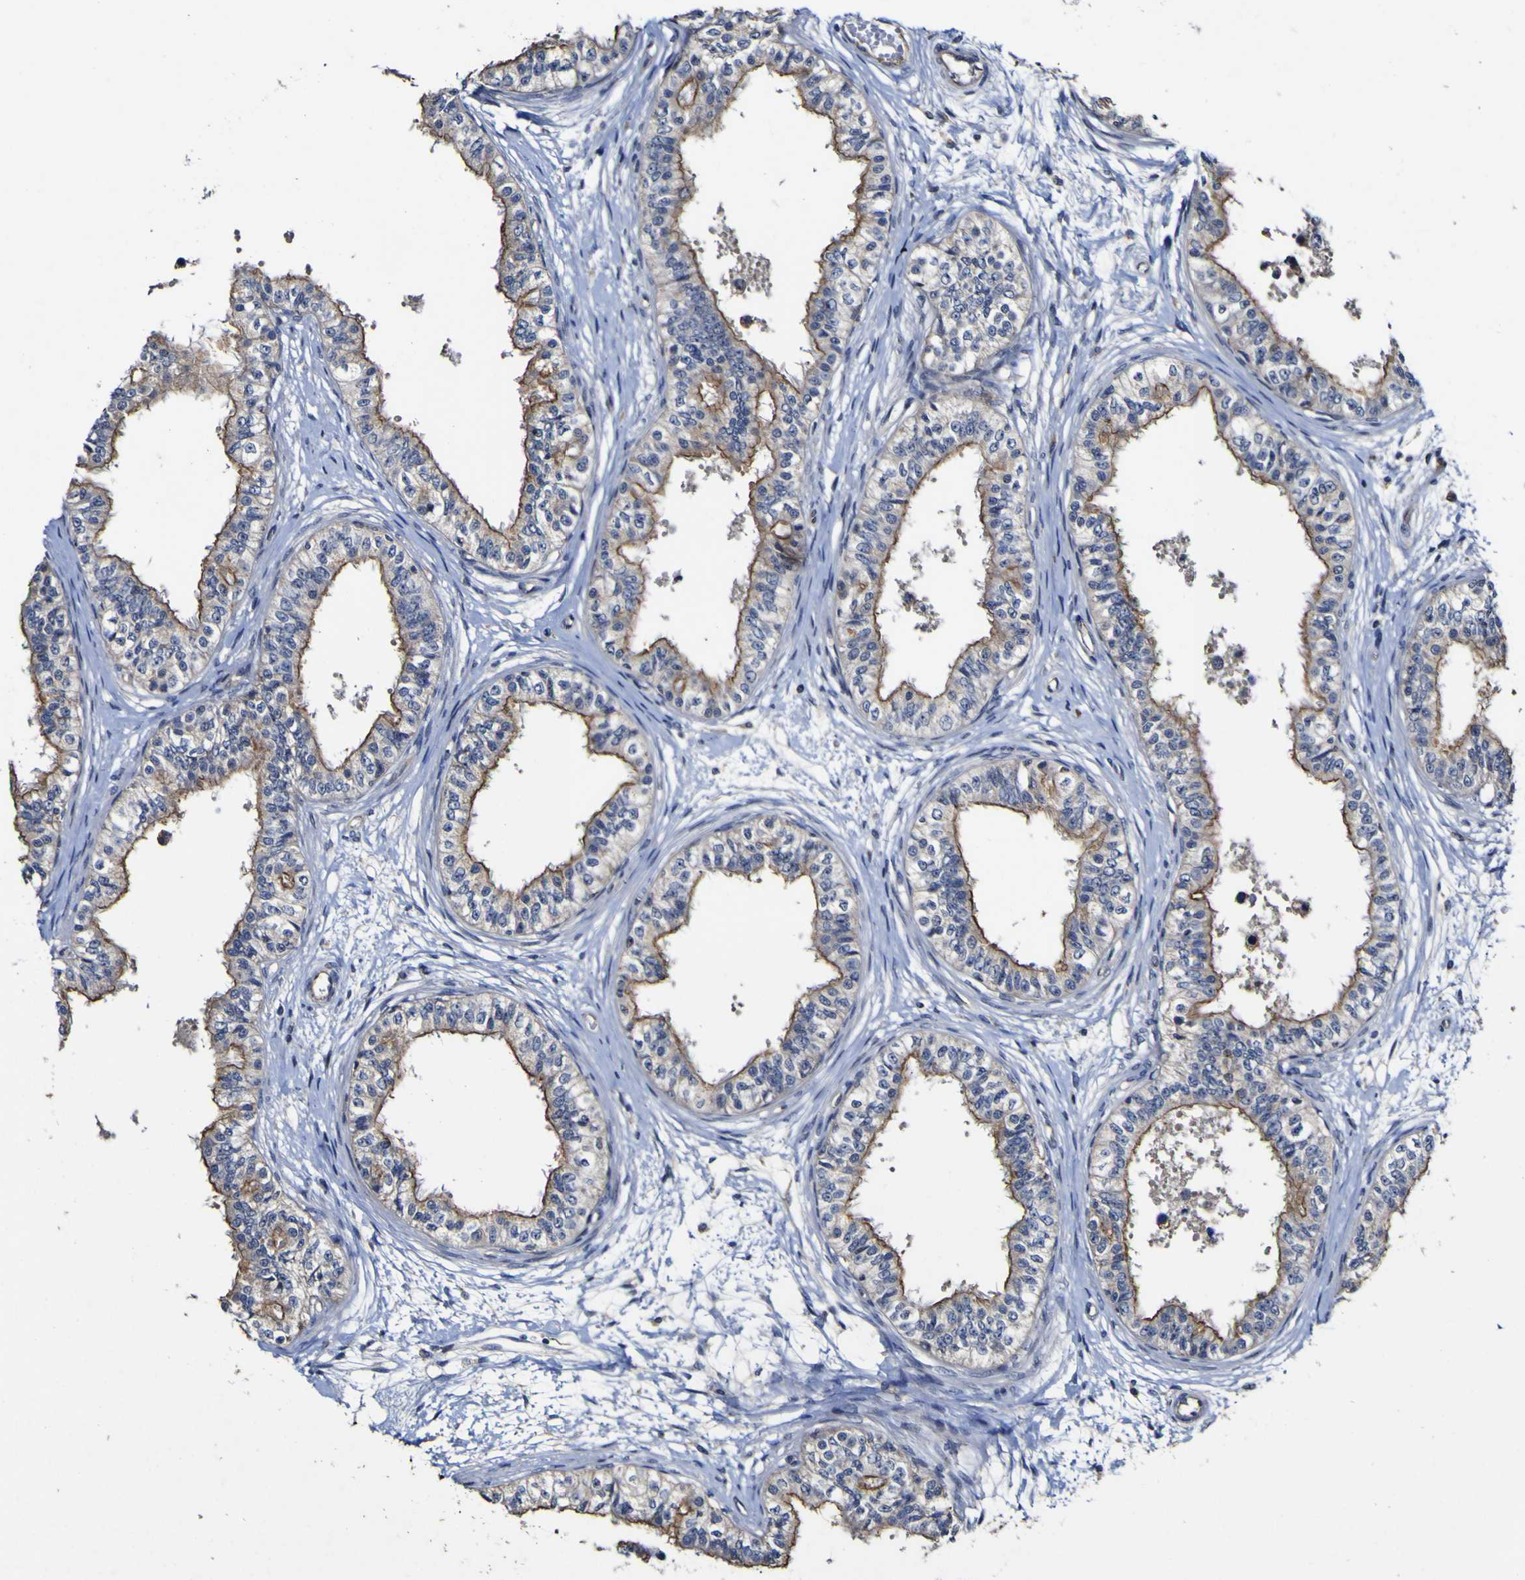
{"staining": {"intensity": "moderate", "quantity": ">75%", "location": "cytoplasmic/membranous"}, "tissue": "epididymis", "cell_type": "Glandular cells", "image_type": "normal", "snomed": [{"axis": "morphology", "description": "Normal tissue, NOS"}, {"axis": "morphology", "description": "Adenocarcinoma, metastatic, NOS"}, {"axis": "topography", "description": "Testis"}, {"axis": "topography", "description": "Epididymis"}], "caption": "Immunohistochemistry (IHC) (DAB (3,3'-diaminobenzidine)) staining of benign human epididymis reveals moderate cytoplasmic/membranous protein staining in approximately >75% of glandular cells.", "gene": "CCL2", "patient": {"sex": "male", "age": 26}}